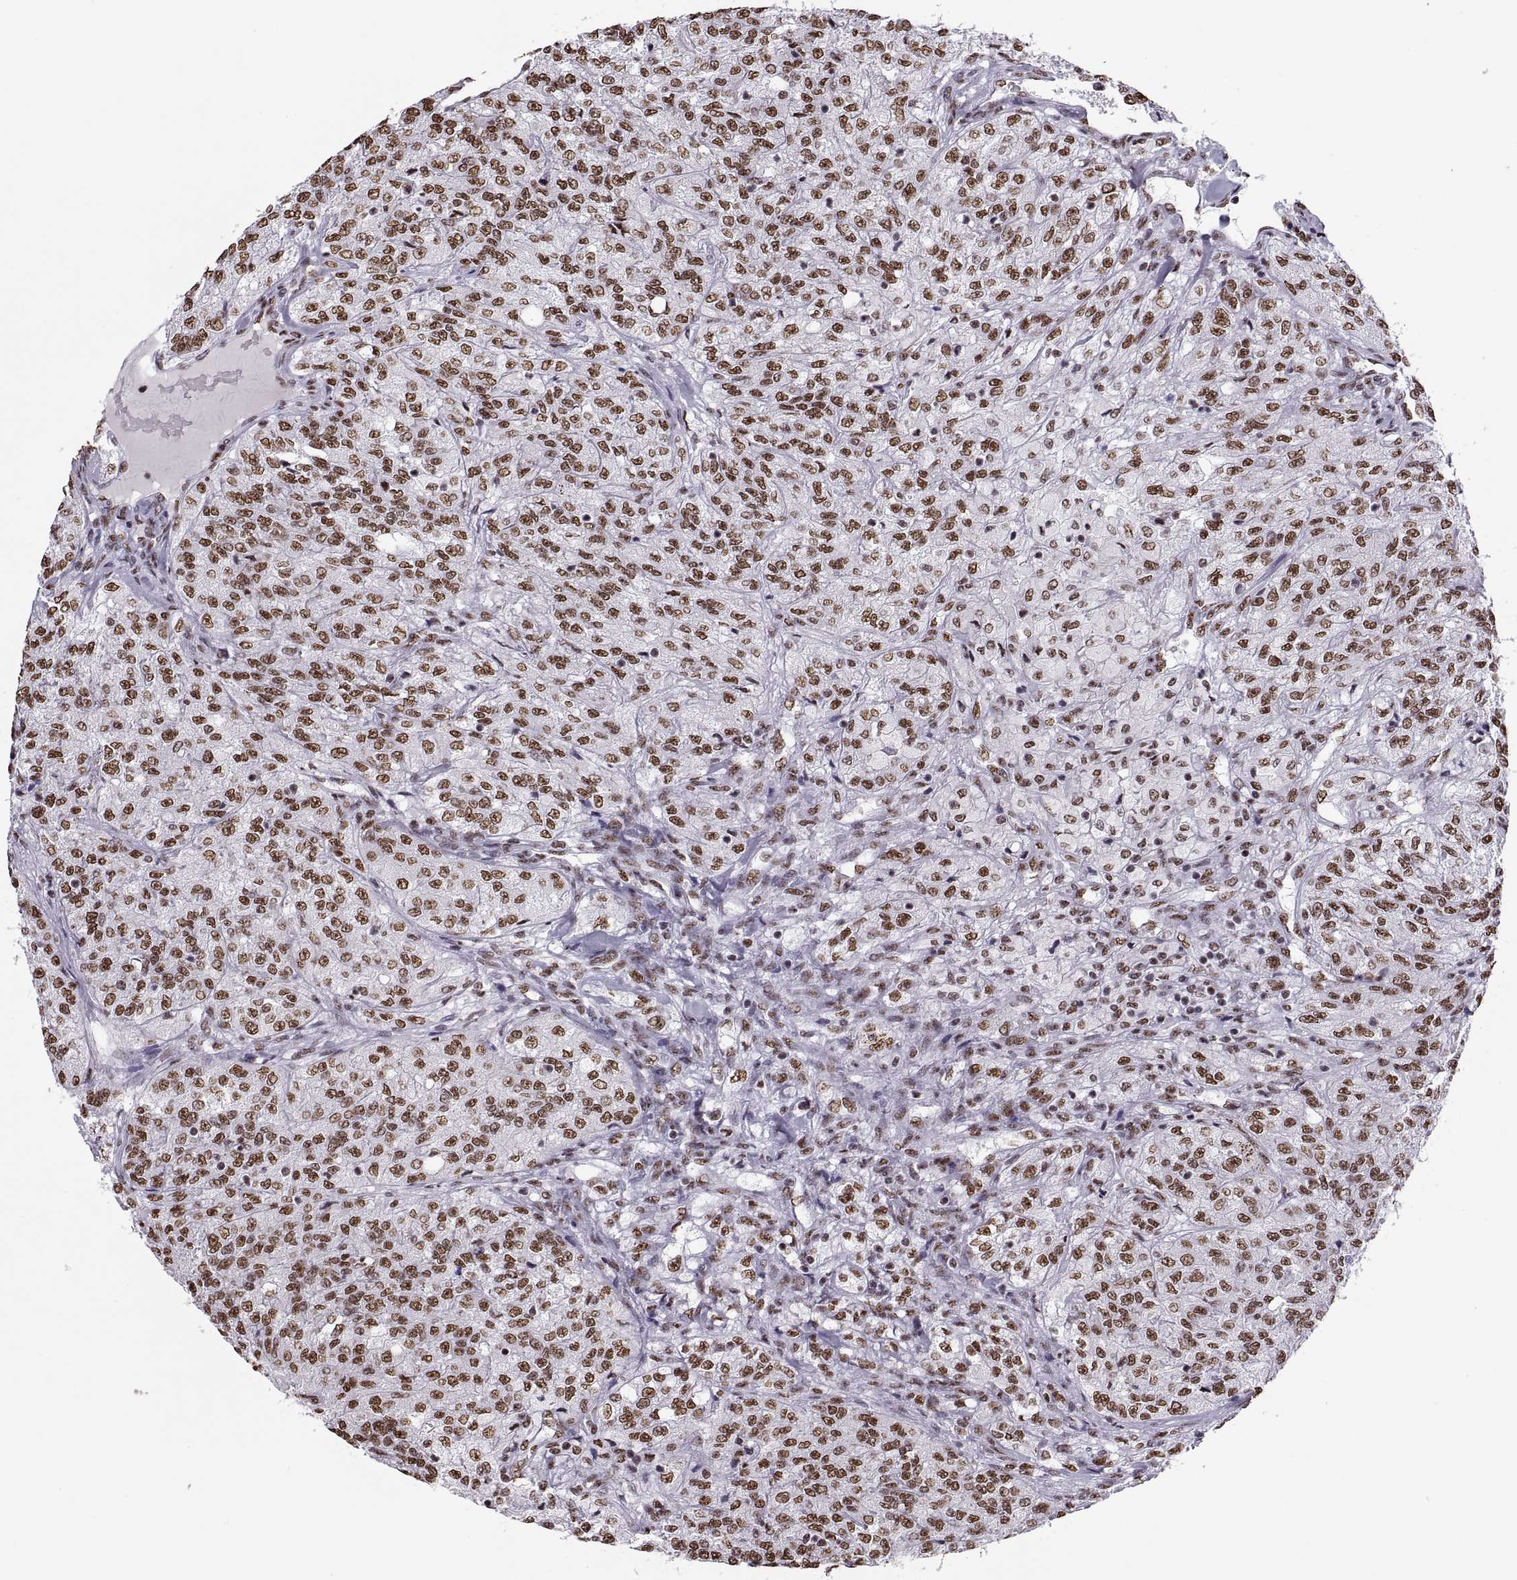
{"staining": {"intensity": "moderate", "quantity": ">75%", "location": "nuclear"}, "tissue": "renal cancer", "cell_type": "Tumor cells", "image_type": "cancer", "snomed": [{"axis": "morphology", "description": "Adenocarcinoma, NOS"}, {"axis": "topography", "description": "Kidney"}], "caption": "Renal adenocarcinoma stained with DAB (3,3'-diaminobenzidine) IHC shows medium levels of moderate nuclear staining in approximately >75% of tumor cells.", "gene": "SNAI1", "patient": {"sex": "female", "age": 63}}